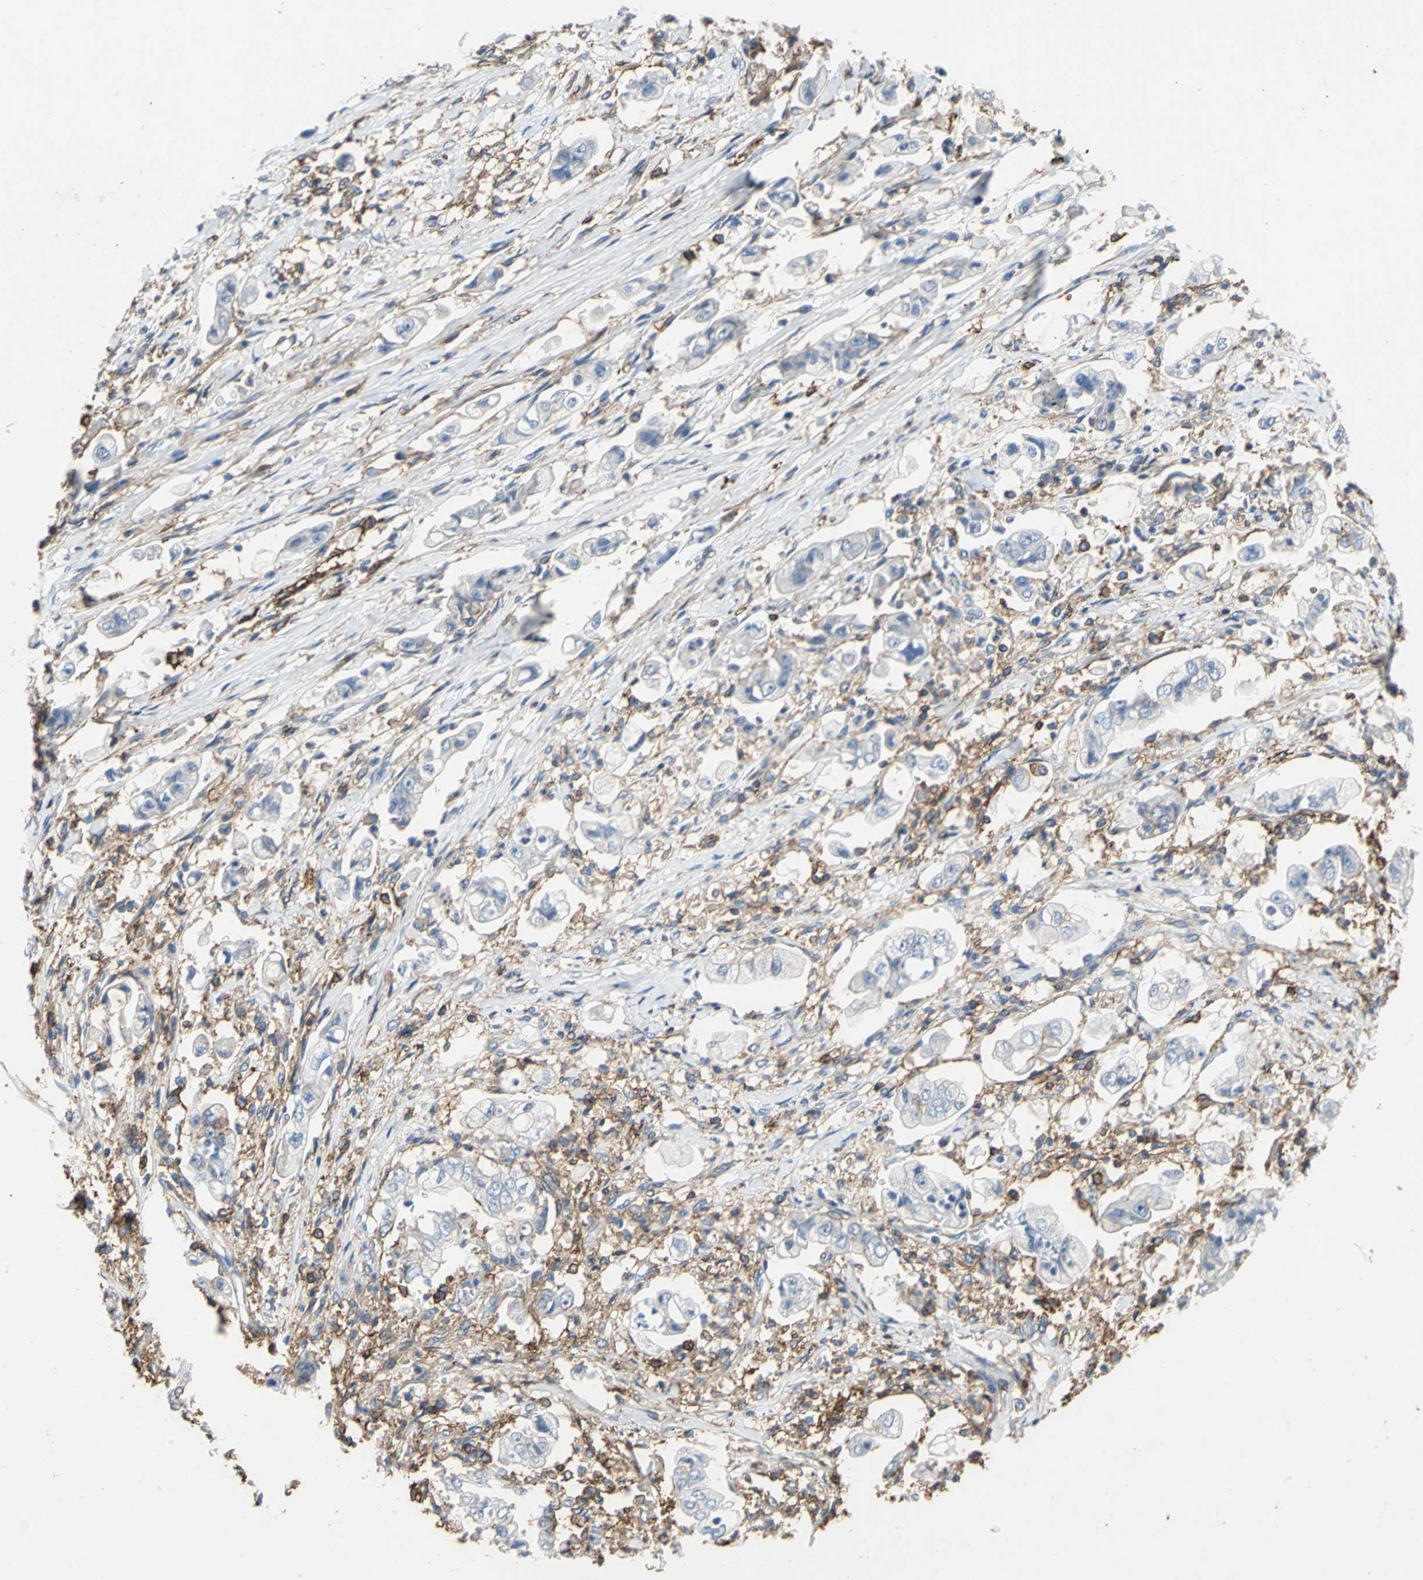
{"staining": {"intensity": "weak", "quantity": "<25%", "location": "cytoplasmic/membranous"}, "tissue": "stomach cancer", "cell_type": "Tumor cells", "image_type": "cancer", "snomed": [{"axis": "morphology", "description": "Adenocarcinoma, NOS"}, {"axis": "topography", "description": "Stomach"}], "caption": "Protein analysis of stomach adenocarcinoma demonstrates no significant positivity in tumor cells.", "gene": "CD44", "patient": {"sex": "male", "age": 62}}